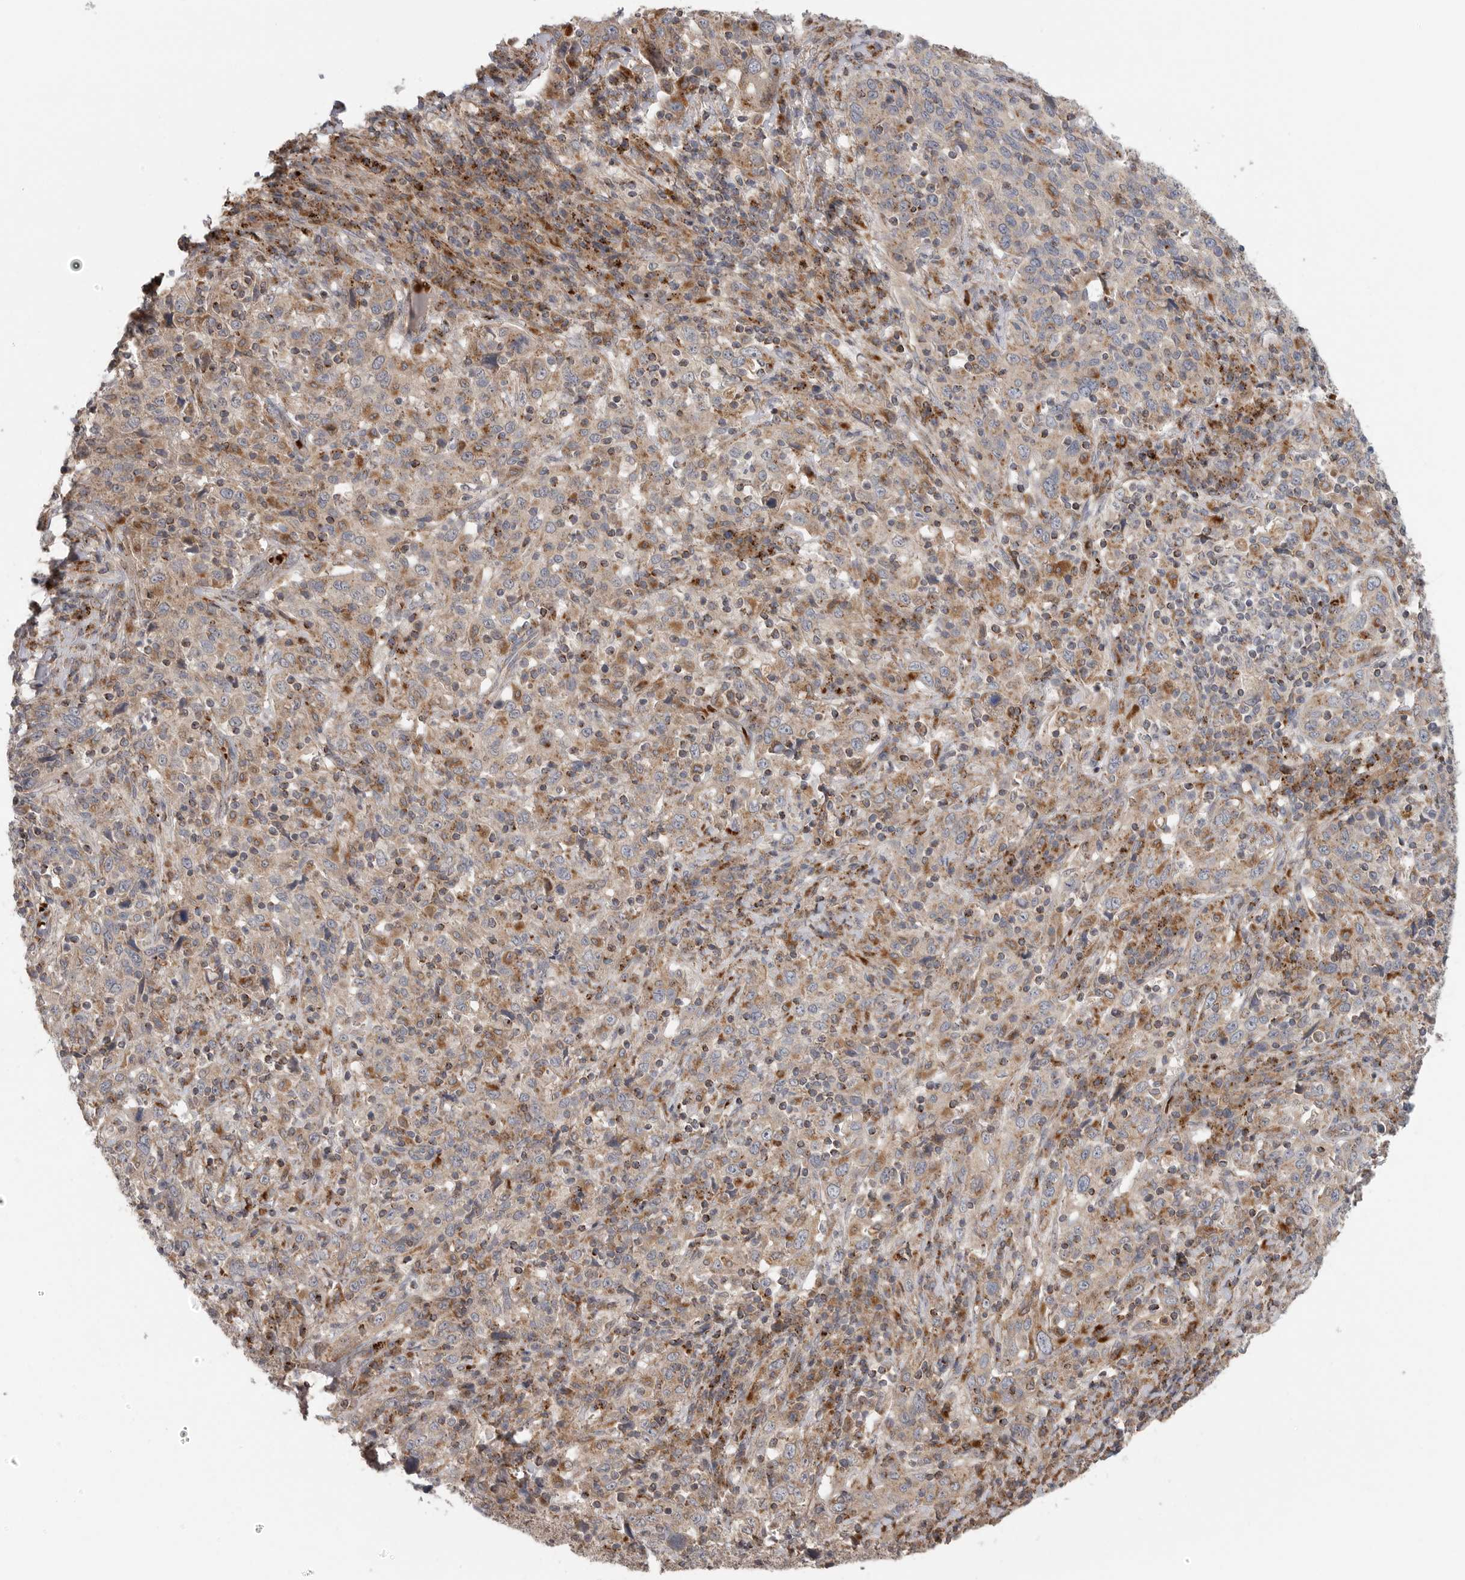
{"staining": {"intensity": "weak", "quantity": ">75%", "location": "cytoplasmic/membranous"}, "tissue": "cervical cancer", "cell_type": "Tumor cells", "image_type": "cancer", "snomed": [{"axis": "morphology", "description": "Squamous cell carcinoma, NOS"}, {"axis": "topography", "description": "Cervix"}], "caption": "Cervical squamous cell carcinoma stained with a brown dye exhibits weak cytoplasmic/membranous positive expression in about >75% of tumor cells.", "gene": "GALNS", "patient": {"sex": "female", "age": 46}}